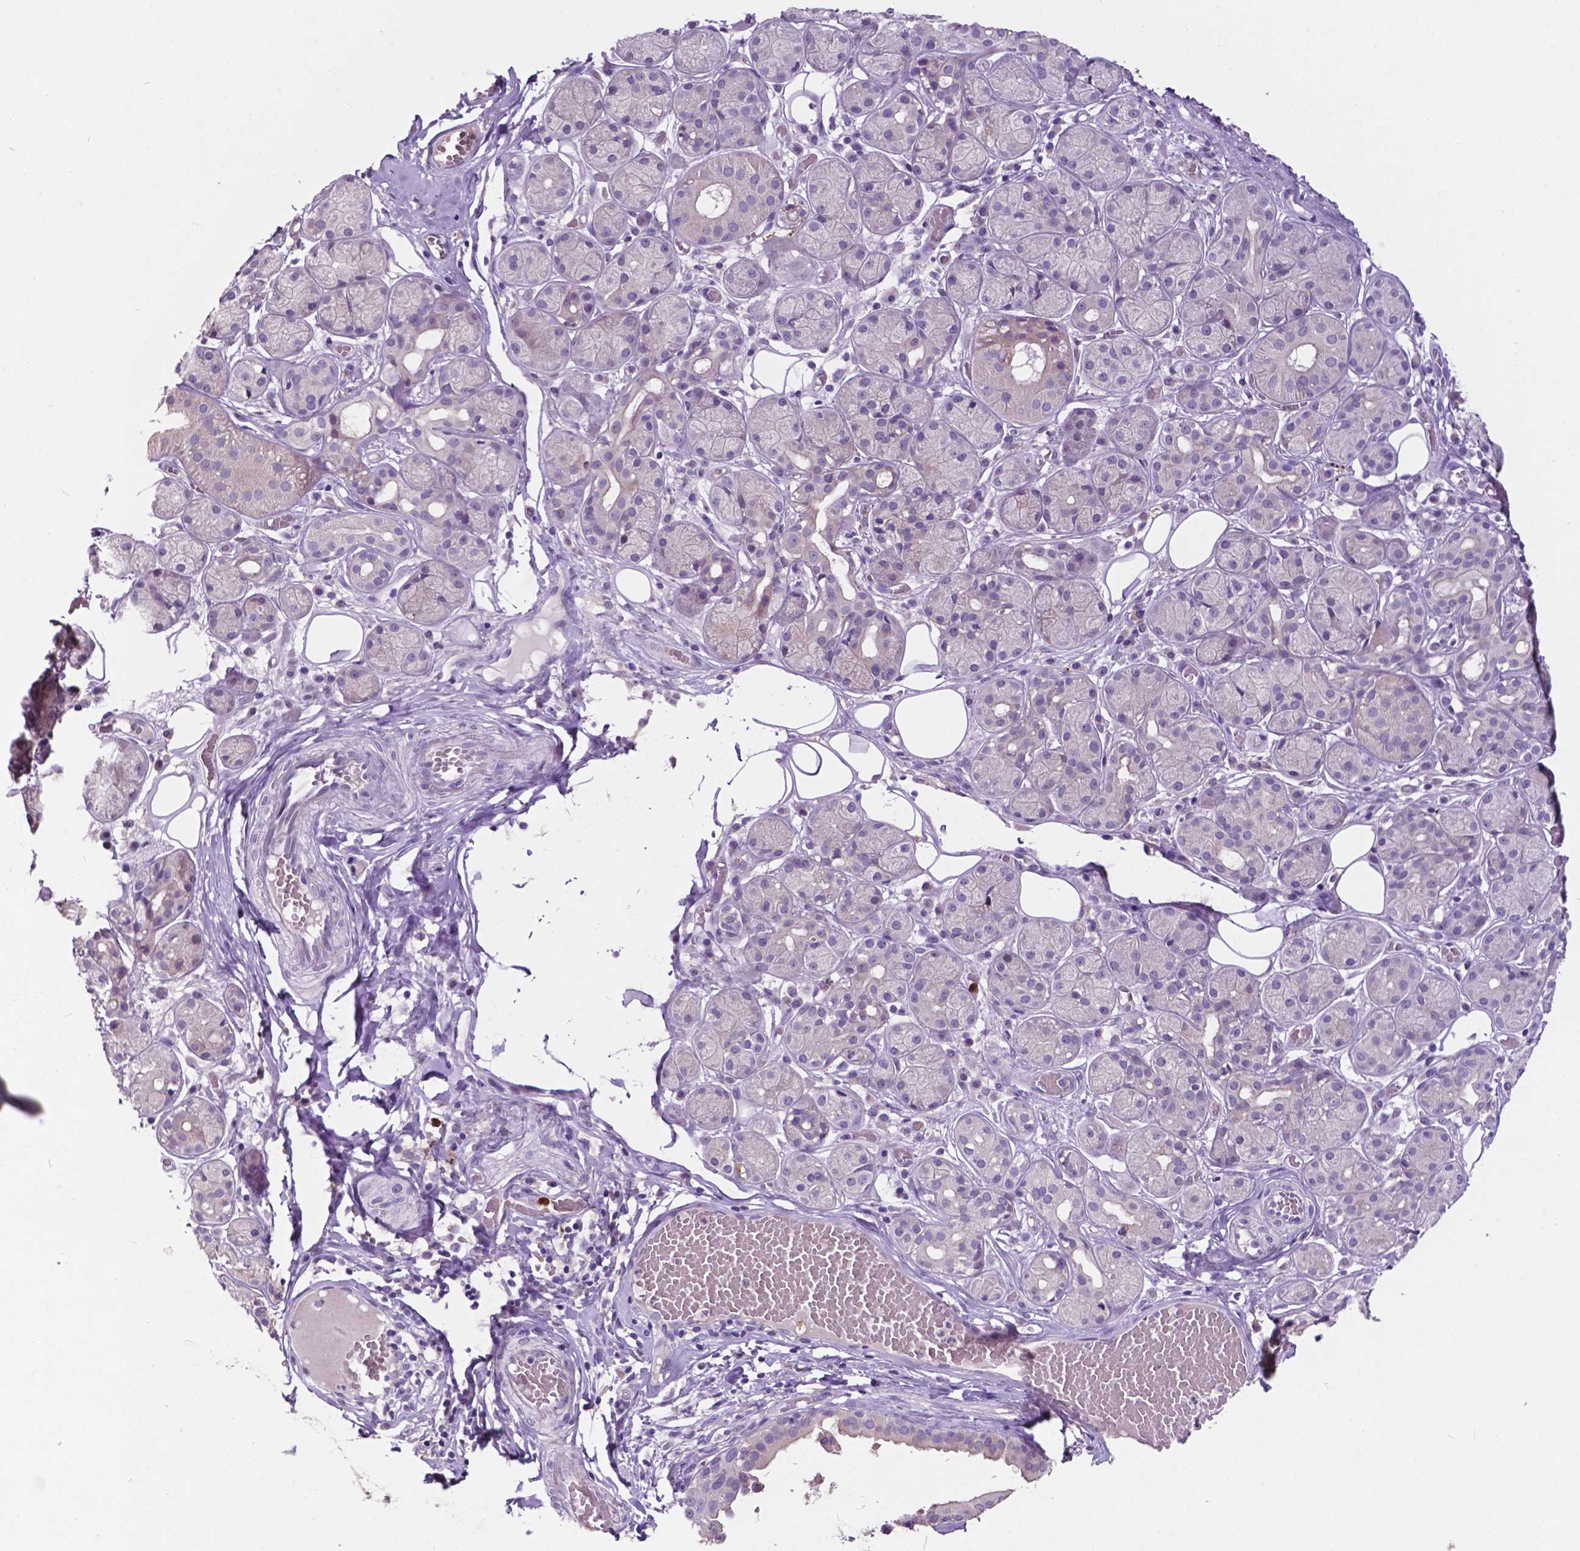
{"staining": {"intensity": "negative", "quantity": "none", "location": "none"}, "tissue": "salivary gland", "cell_type": "Glandular cells", "image_type": "normal", "snomed": [{"axis": "morphology", "description": "Normal tissue, NOS"}, {"axis": "topography", "description": "Salivary gland"}, {"axis": "topography", "description": "Peripheral nerve tissue"}], "caption": "This histopathology image is of benign salivary gland stained with IHC to label a protein in brown with the nuclei are counter-stained blue. There is no positivity in glandular cells.", "gene": "PLSCR1", "patient": {"sex": "male", "age": 71}}